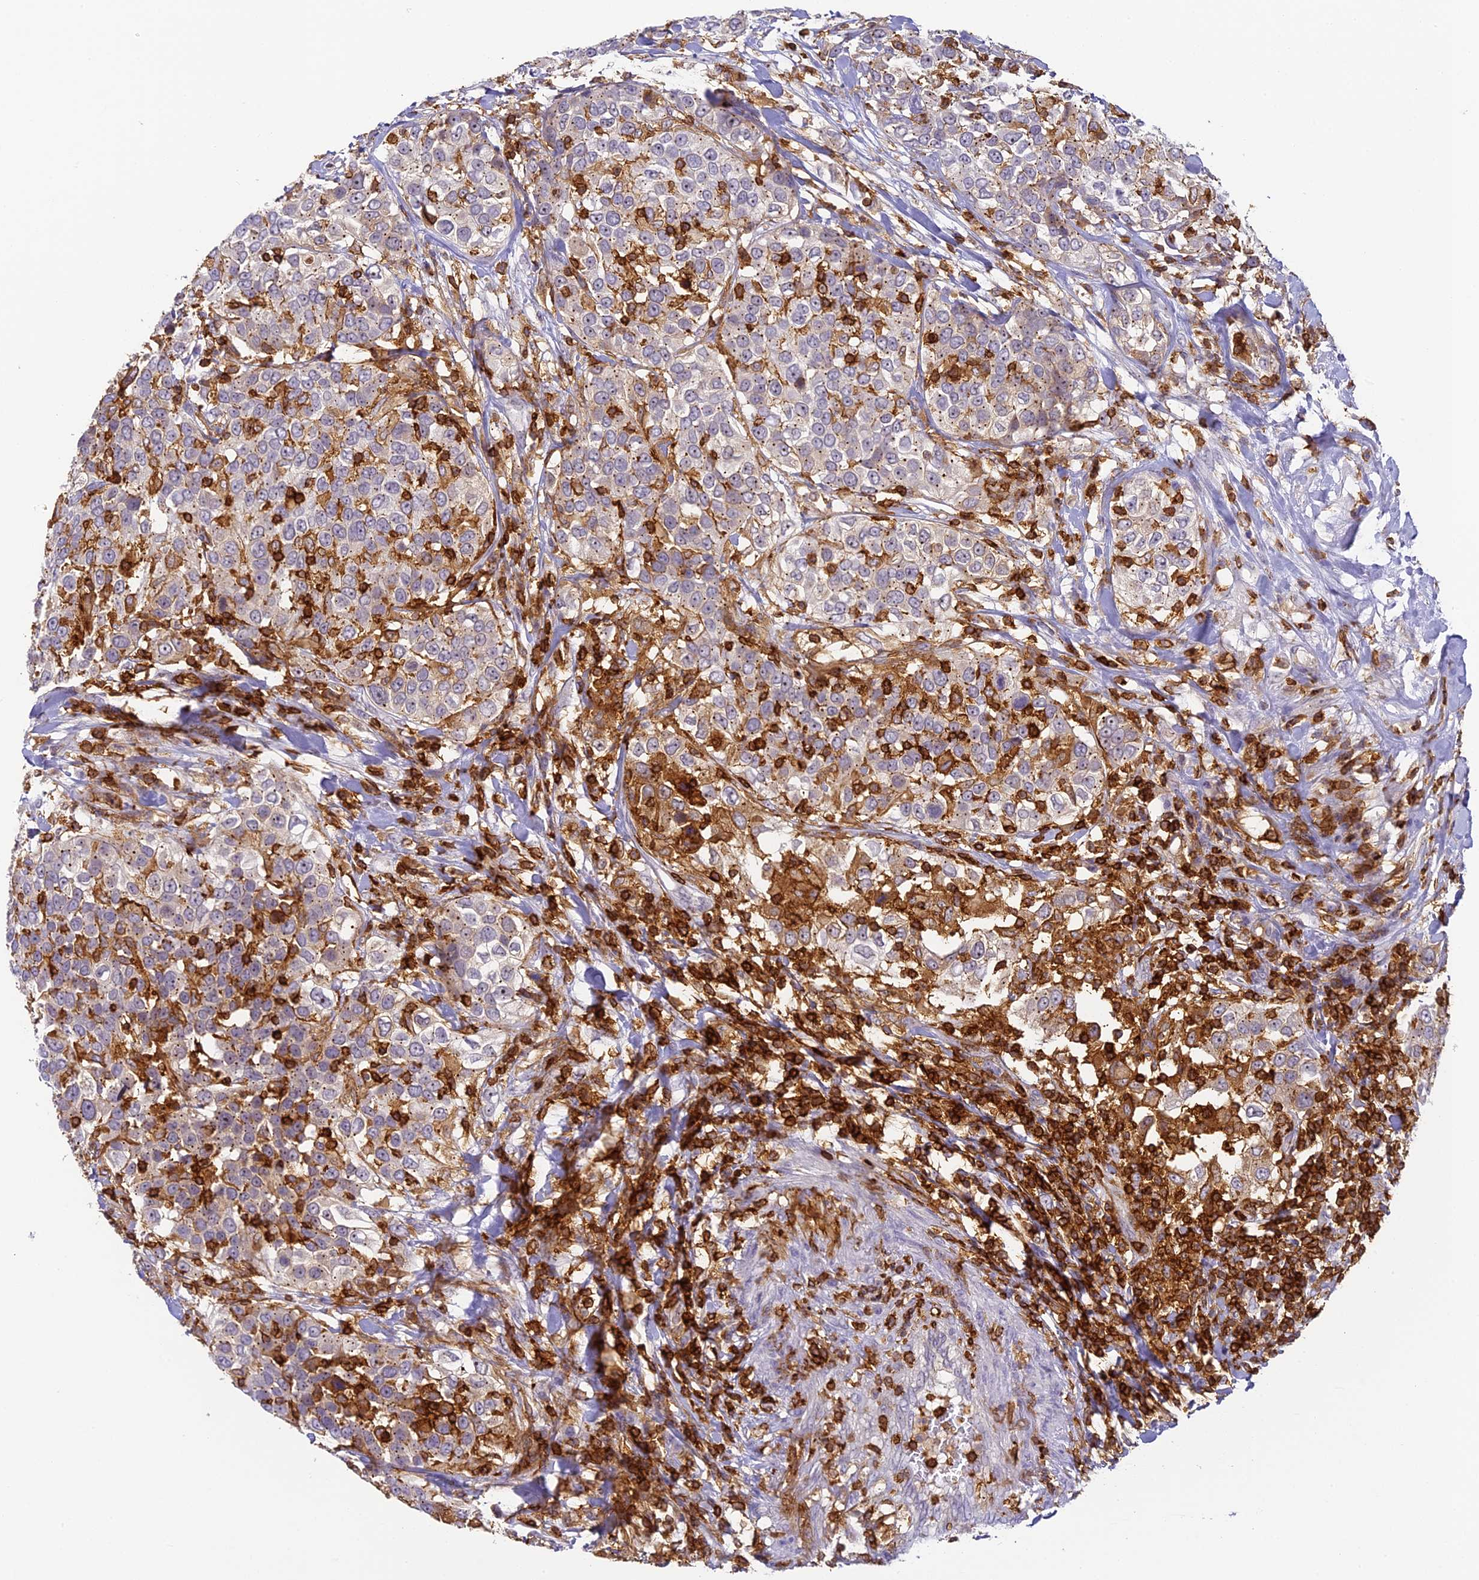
{"staining": {"intensity": "weak", "quantity": "<25%", "location": "cytoplasmic/membranous"}, "tissue": "urothelial cancer", "cell_type": "Tumor cells", "image_type": "cancer", "snomed": [{"axis": "morphology", "description": "Urothelial carcinoma, High grade"}, {"axis": "topography", "description": "Urinary bladder"}], "caption": "Tumor cells are negative for brown protein staining in high-grade urothelial carcinoma.", "gene": "FYB1", "patient": {"sex": "female", "age": 80}}